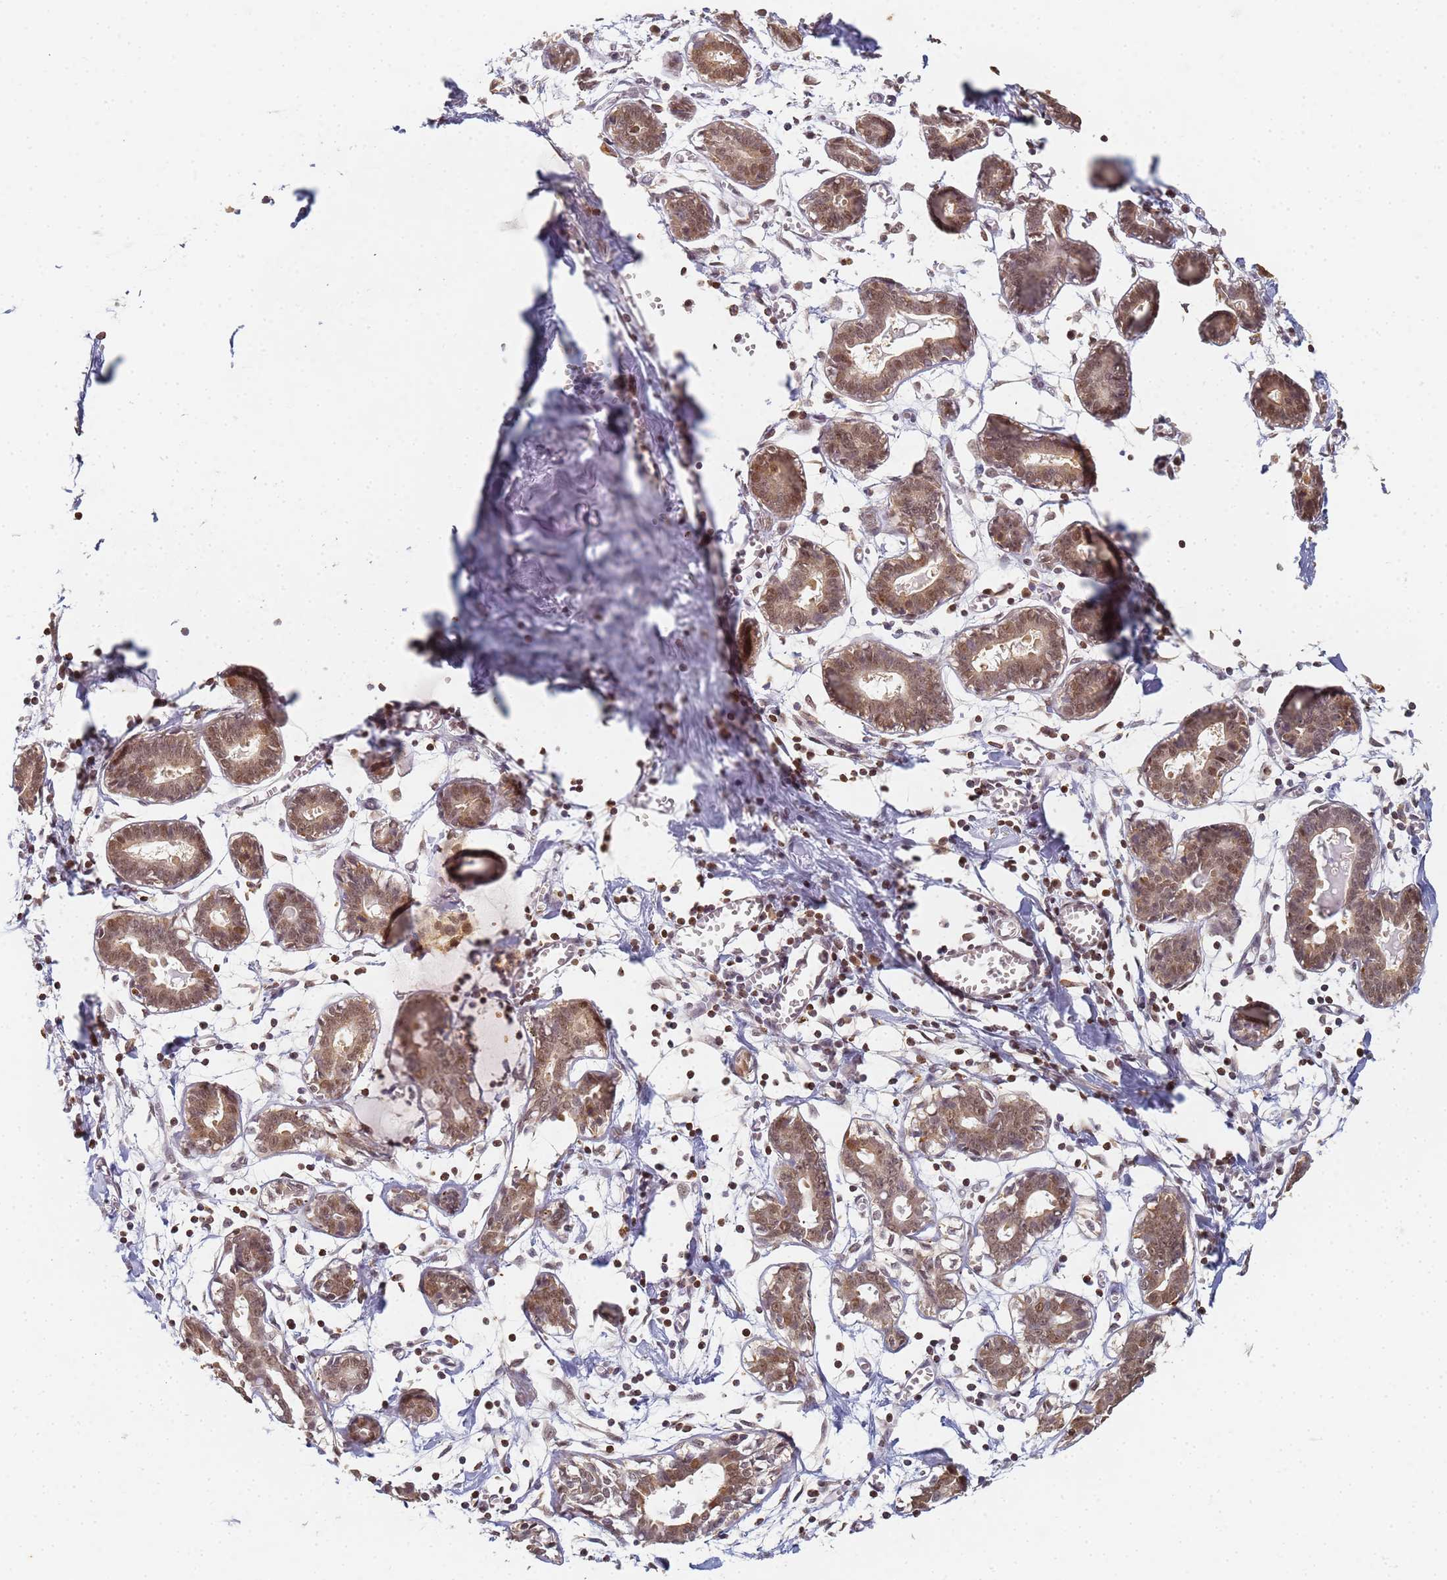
{"staining": {"intensity": "moderate", "quantity": ">75%", "location": "cytoplasmic/membranous,nuclear"}, "tissue": "breast", "cell_type": "Glandular cells", "image_type": "normal", "snomed": [{"axis": "morphology", "description": "Normal tissue, NOS"}, {"axis": "topography", "description": "Breast"}], "caption": "Breast stained for a protein (brown) reveals moderate cytoplasmic/membranous,nuclear positive expression in about >75% of glandular cells.", "gene": "HMCES", "patient": {"sex": "female", "age": 27}}